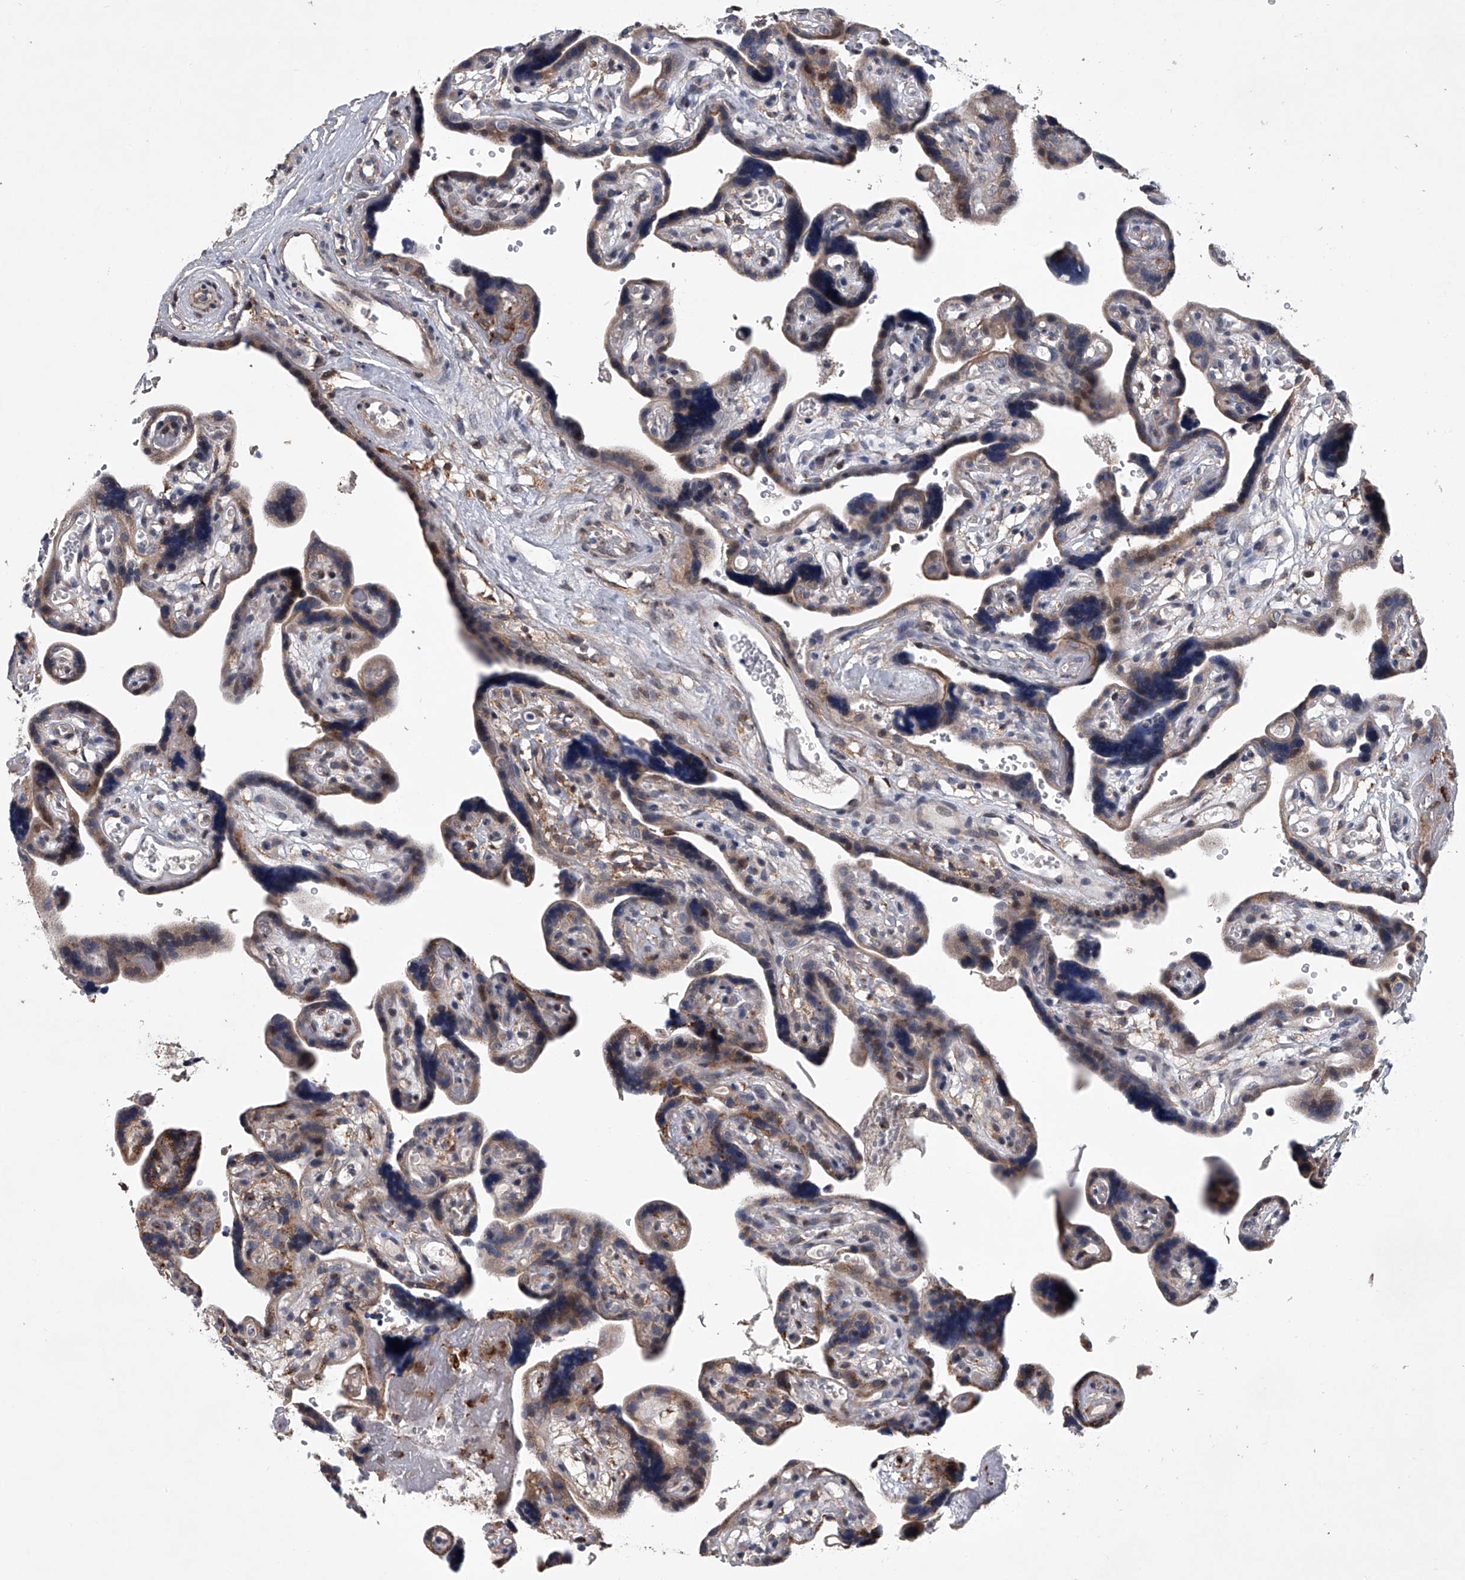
{"staining": {"intensity": "moderate", "quantity": ">75%", "location": "cytoplasmic/membranous"}, "tissue": "placenta", "cell_type": "Decidual cells", "image_type": "normal", "snomed": [{"axis": "morphology", "description": "Normal tissue, NOS"}, {"axis": "topography", "description": "Placenta"}], "caption": "This photomicrograph exhibits immunohistochemistry staining of benign human placenta, with medium moderate cytoplasmic/membranous positivity in about >75% of decidual cells.", "gene": "TRIM8", "patient": {"sex": "female", "age": 30}}